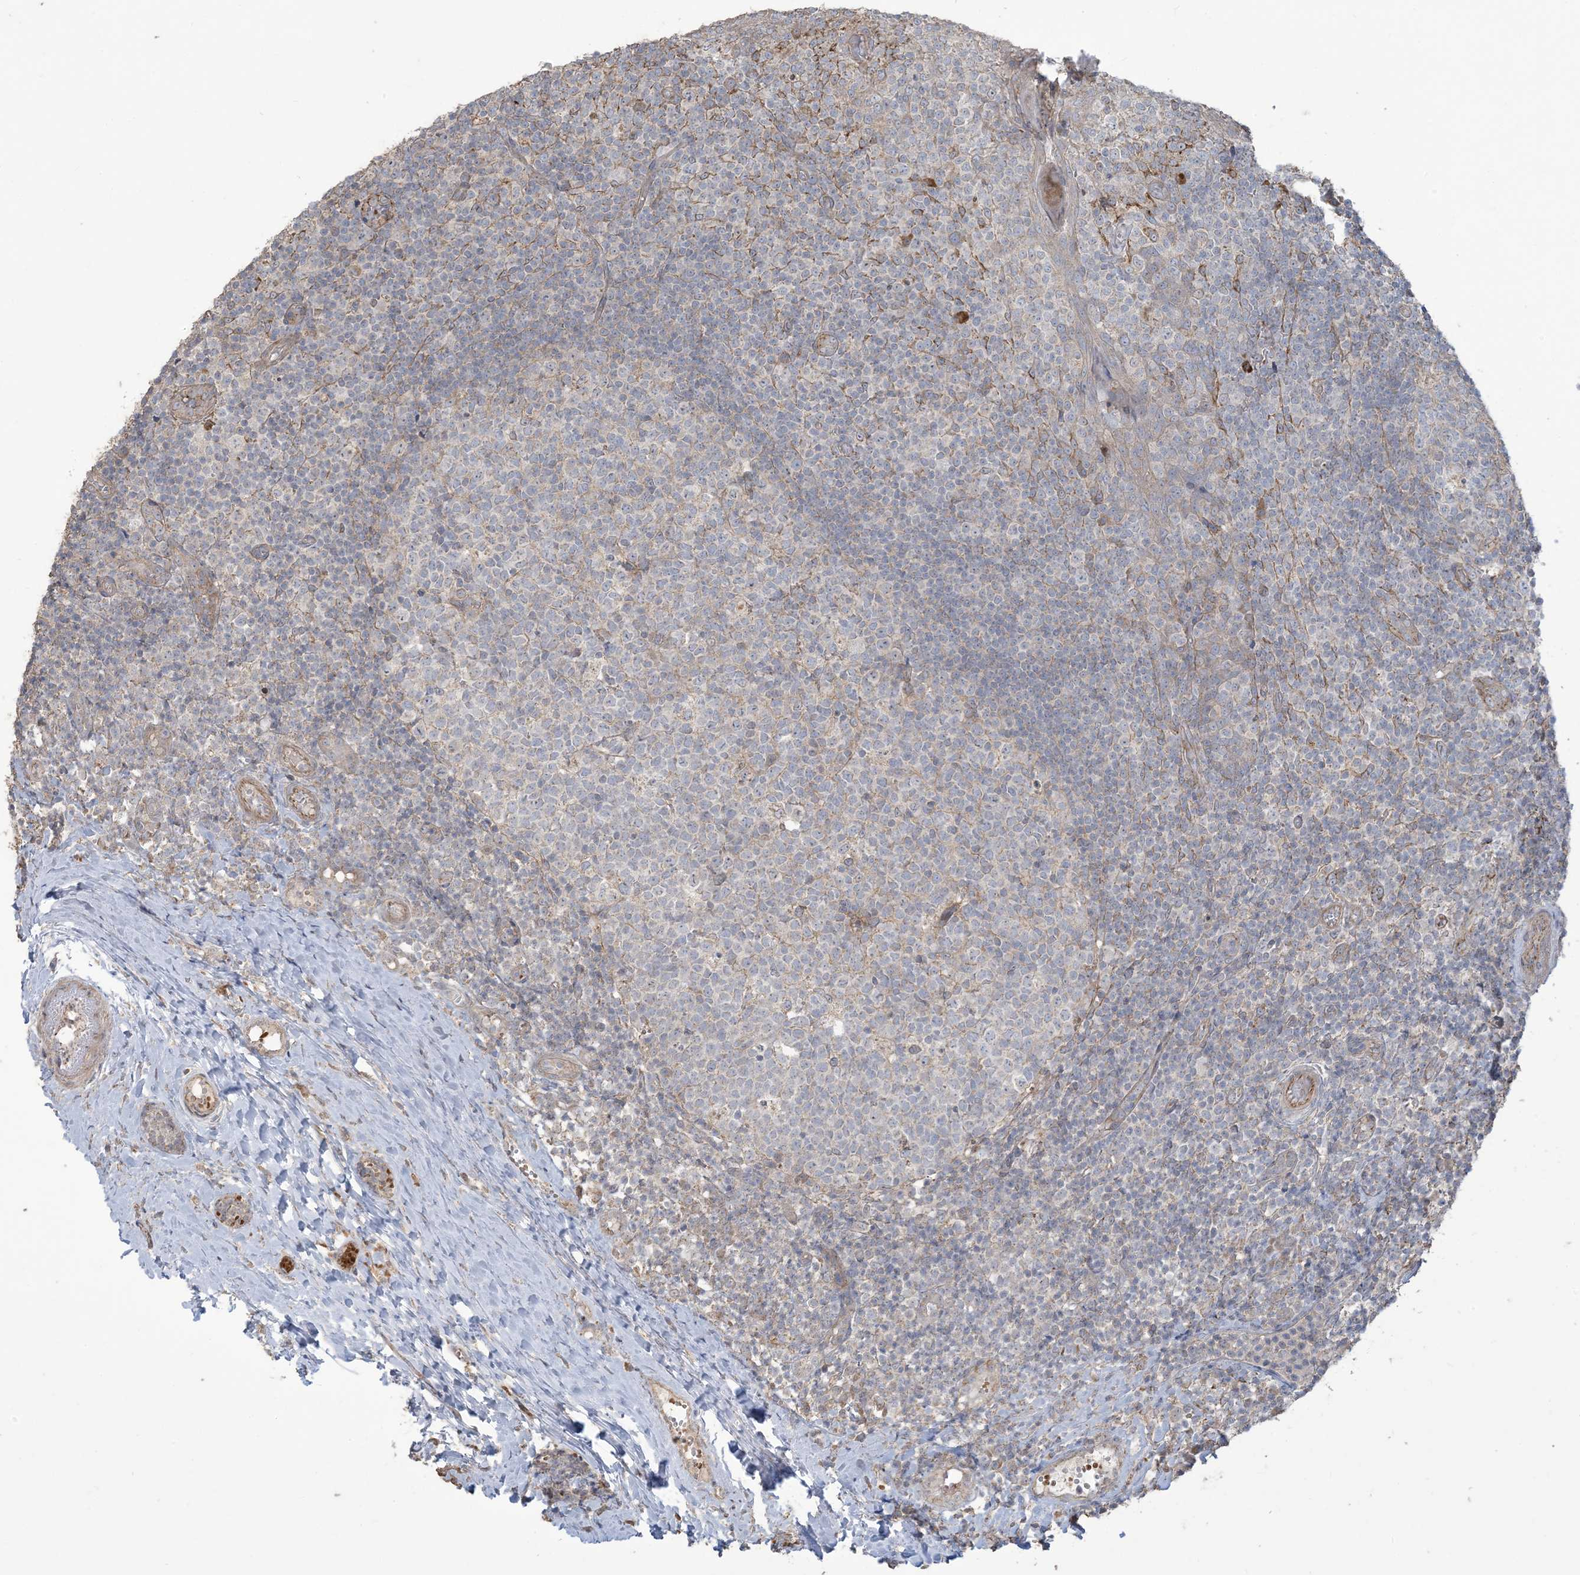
{"staining": {"intensity": "weak", "quantity": "<25%", "location": "nuclear"}, "tissue": "tonsil", "cell_type": "Germinal center cells", "image_type": "normal", "snomed": [{"axis": "morphology", "description": "Normal tissue, NOS"}, {"axis": "topography", "description": "Tonsil"}], "caption": "IHC of normal tonsil shows no expression in germinal center cells. (Immunohistochemistry, brightfield microscopy, high magnification).", "gene": "KLHL18", "patient": {"sex": "female", "age": 19}}